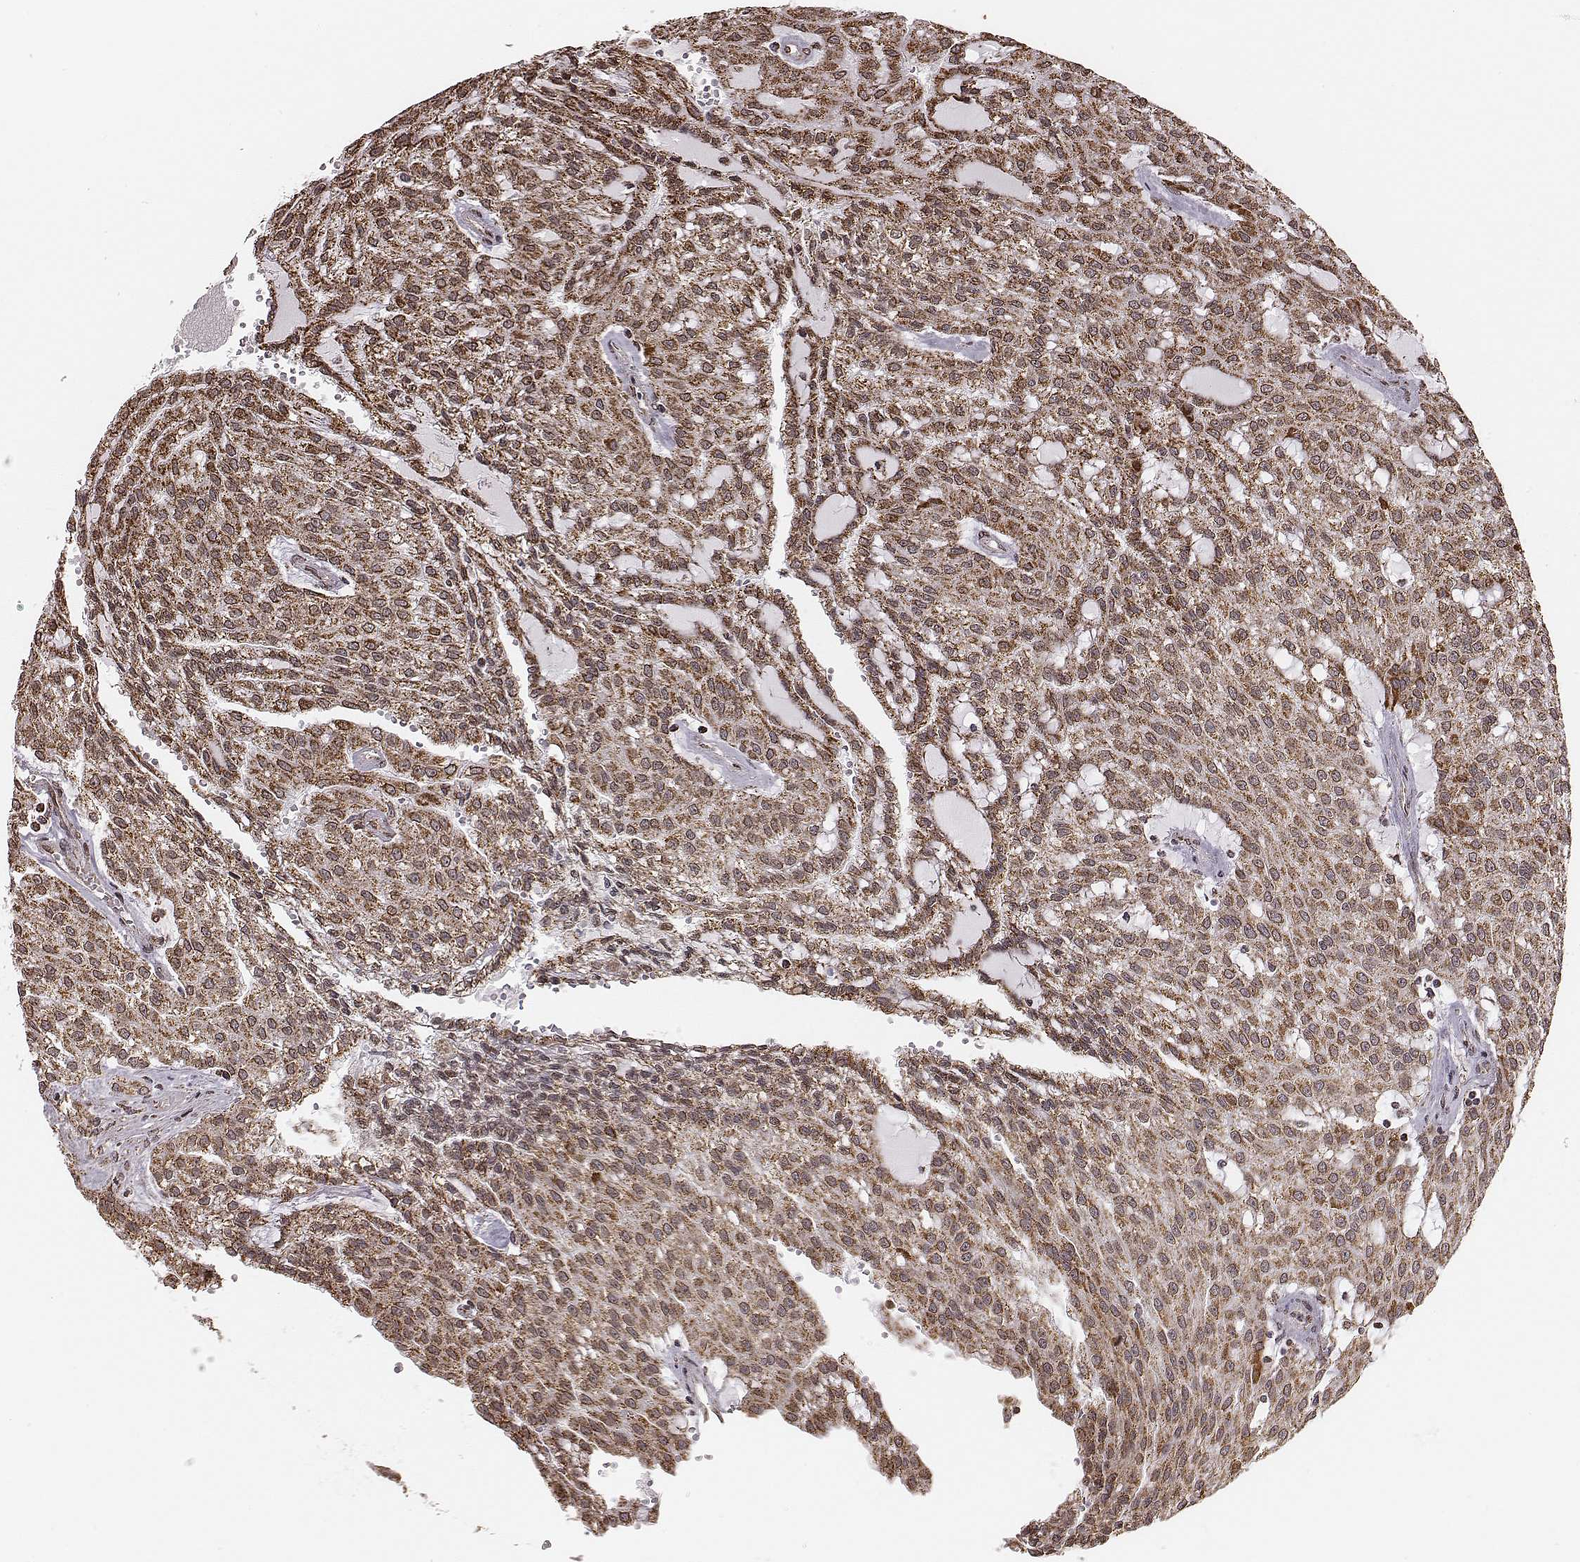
{"staining": {"intensity": "moderate", "quantity": ">75%", "location": "cytoplasmic/membranous"}, "tissue": "renal cancer", "cell_type": "Tumor cells", "image_type": "cancer", "snomed": [{"axis": "morphology", "description": "Adenocarcinoma, NOS"}, {"axis": "topography", "description": "Kidney"}], "caption": "IHC of renal adenocarcinoma exhibits medium levels of moderate cytoplasmic/membranous expression in approximately >75% of tumor cells.", "gene": "ACOT2", "patient": {"sex": "male", "age": 63}}